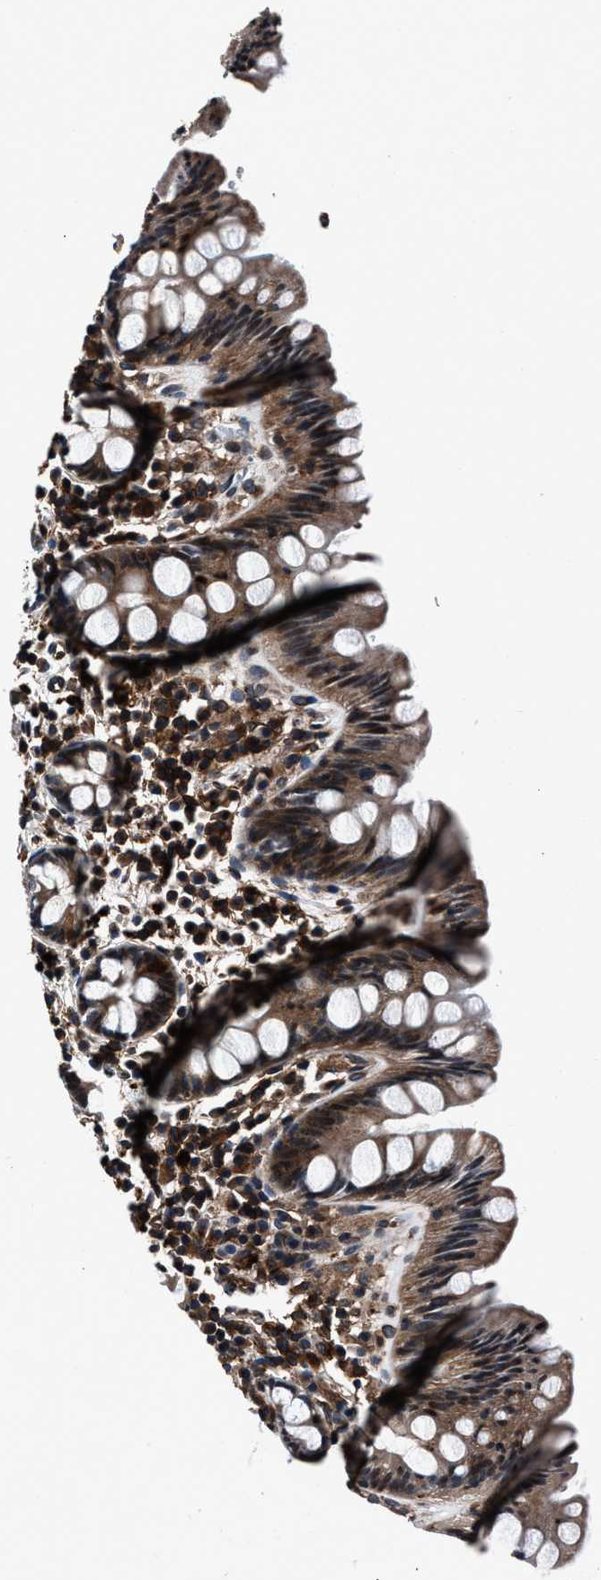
{"staining": {"intensity": "strong", "quantity": ">75%", "location": "cytoplasmic/membranous"}, "tissue": "colon", "cell_type": "Endothelial cells", "image_type": "normal", "snomed": [{"axis": "morphology", "description": "Normal tissue, NOS"}, {"axis": "topography", "description": "Colon"}], "caption": "Unremarkable colon exhibits strong cytoplasmic/membranous positivity in approximately >75% of endothelial cells.", "gene": "MFSD11", "patient": {"sex": "female", "age": 80}}